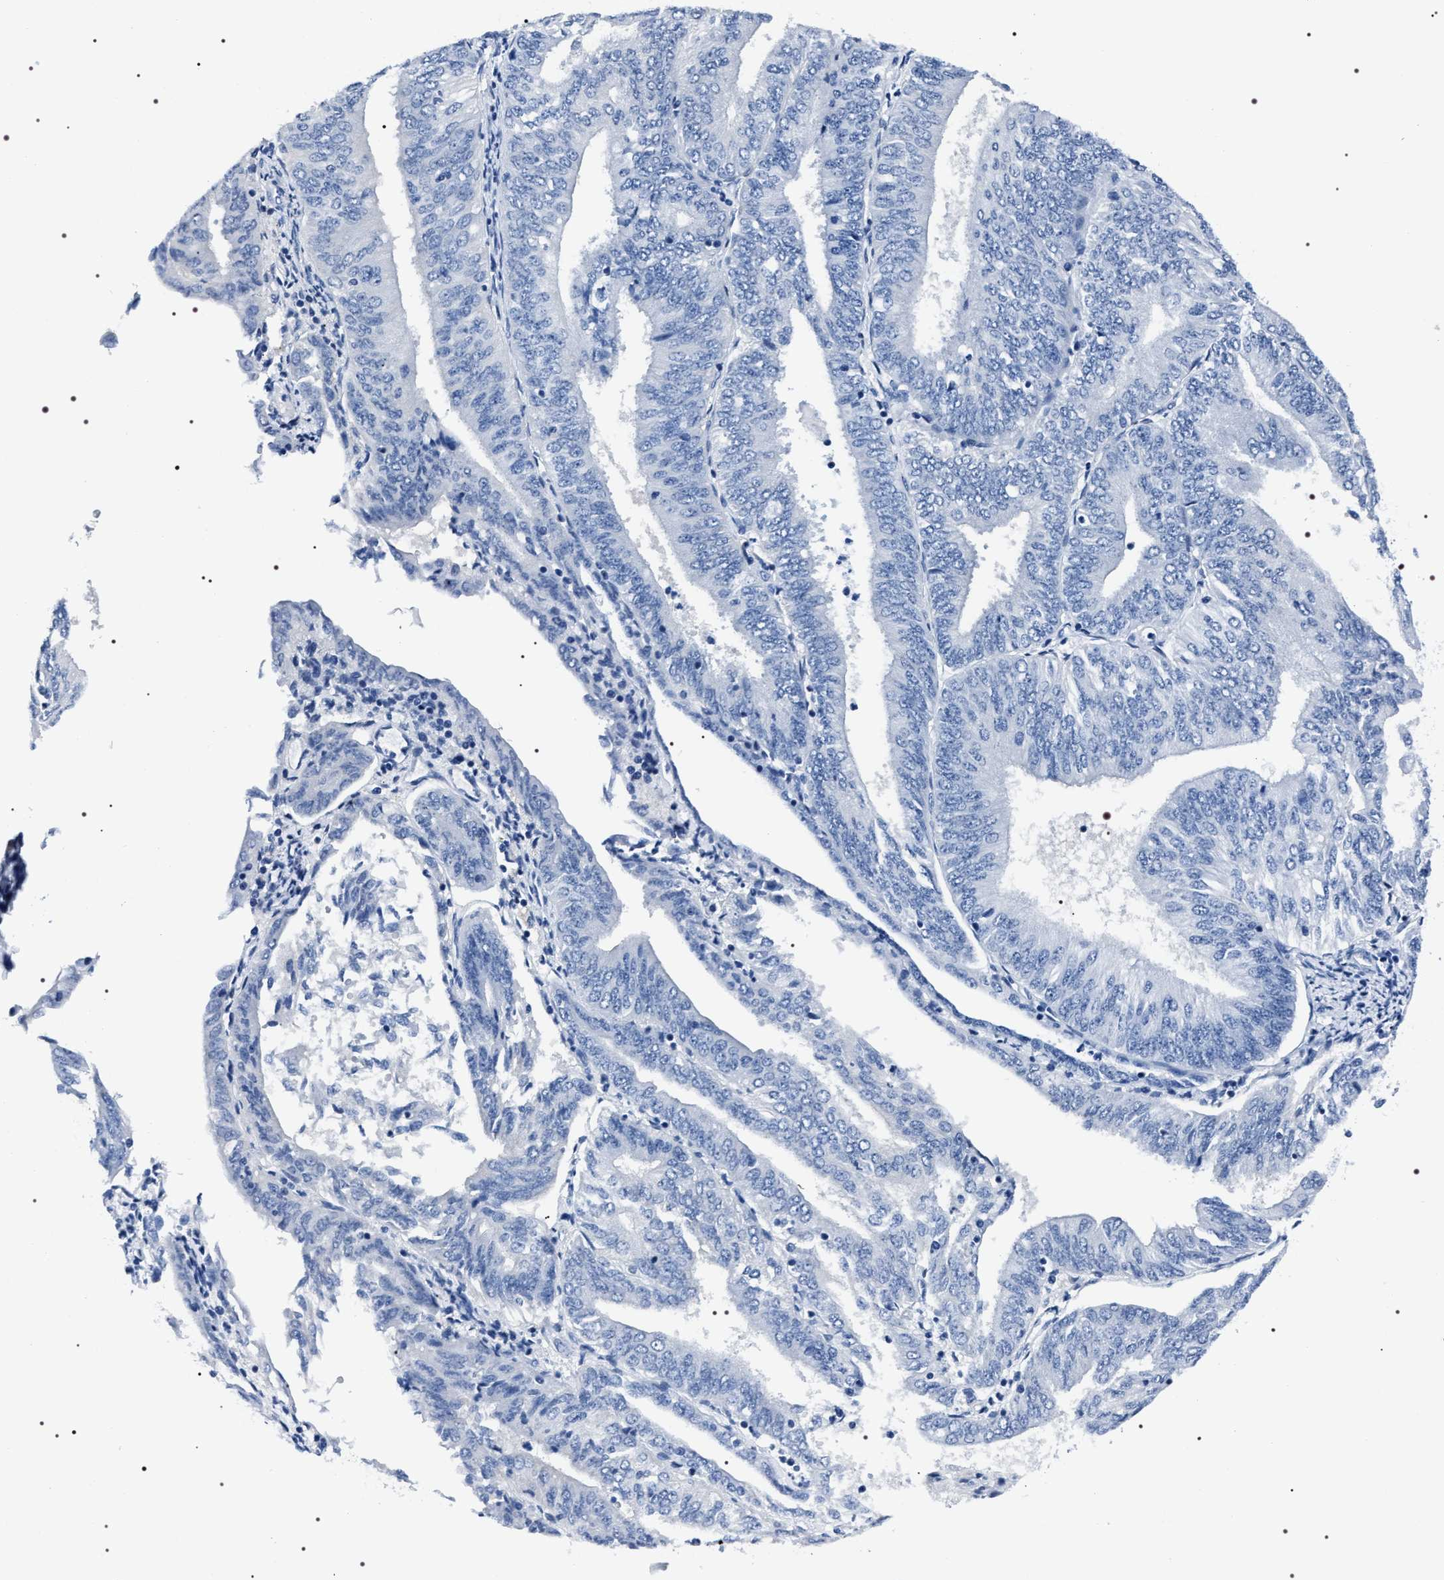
{"staining": {"intensity": "negative", "quantity": "none", "location": "none"}, "tissue": "endometrial cancer", "cell_type": "Tumor cells", "image_type": "cancer", "snomed": [{"axis": "morphology", "description": "Adenocarcinoma, NOS"}, {"axis": "topography", "description": "Endometrium"}], "caption": "An IHC micrograph of endometrial cancer (adenocarcinoma) is shown. There is no staining in tumor cells of endometrial cancer (adenocarcinoma).", "gene": "ADH4", "patient": {"sex": "female", "age": 58}}